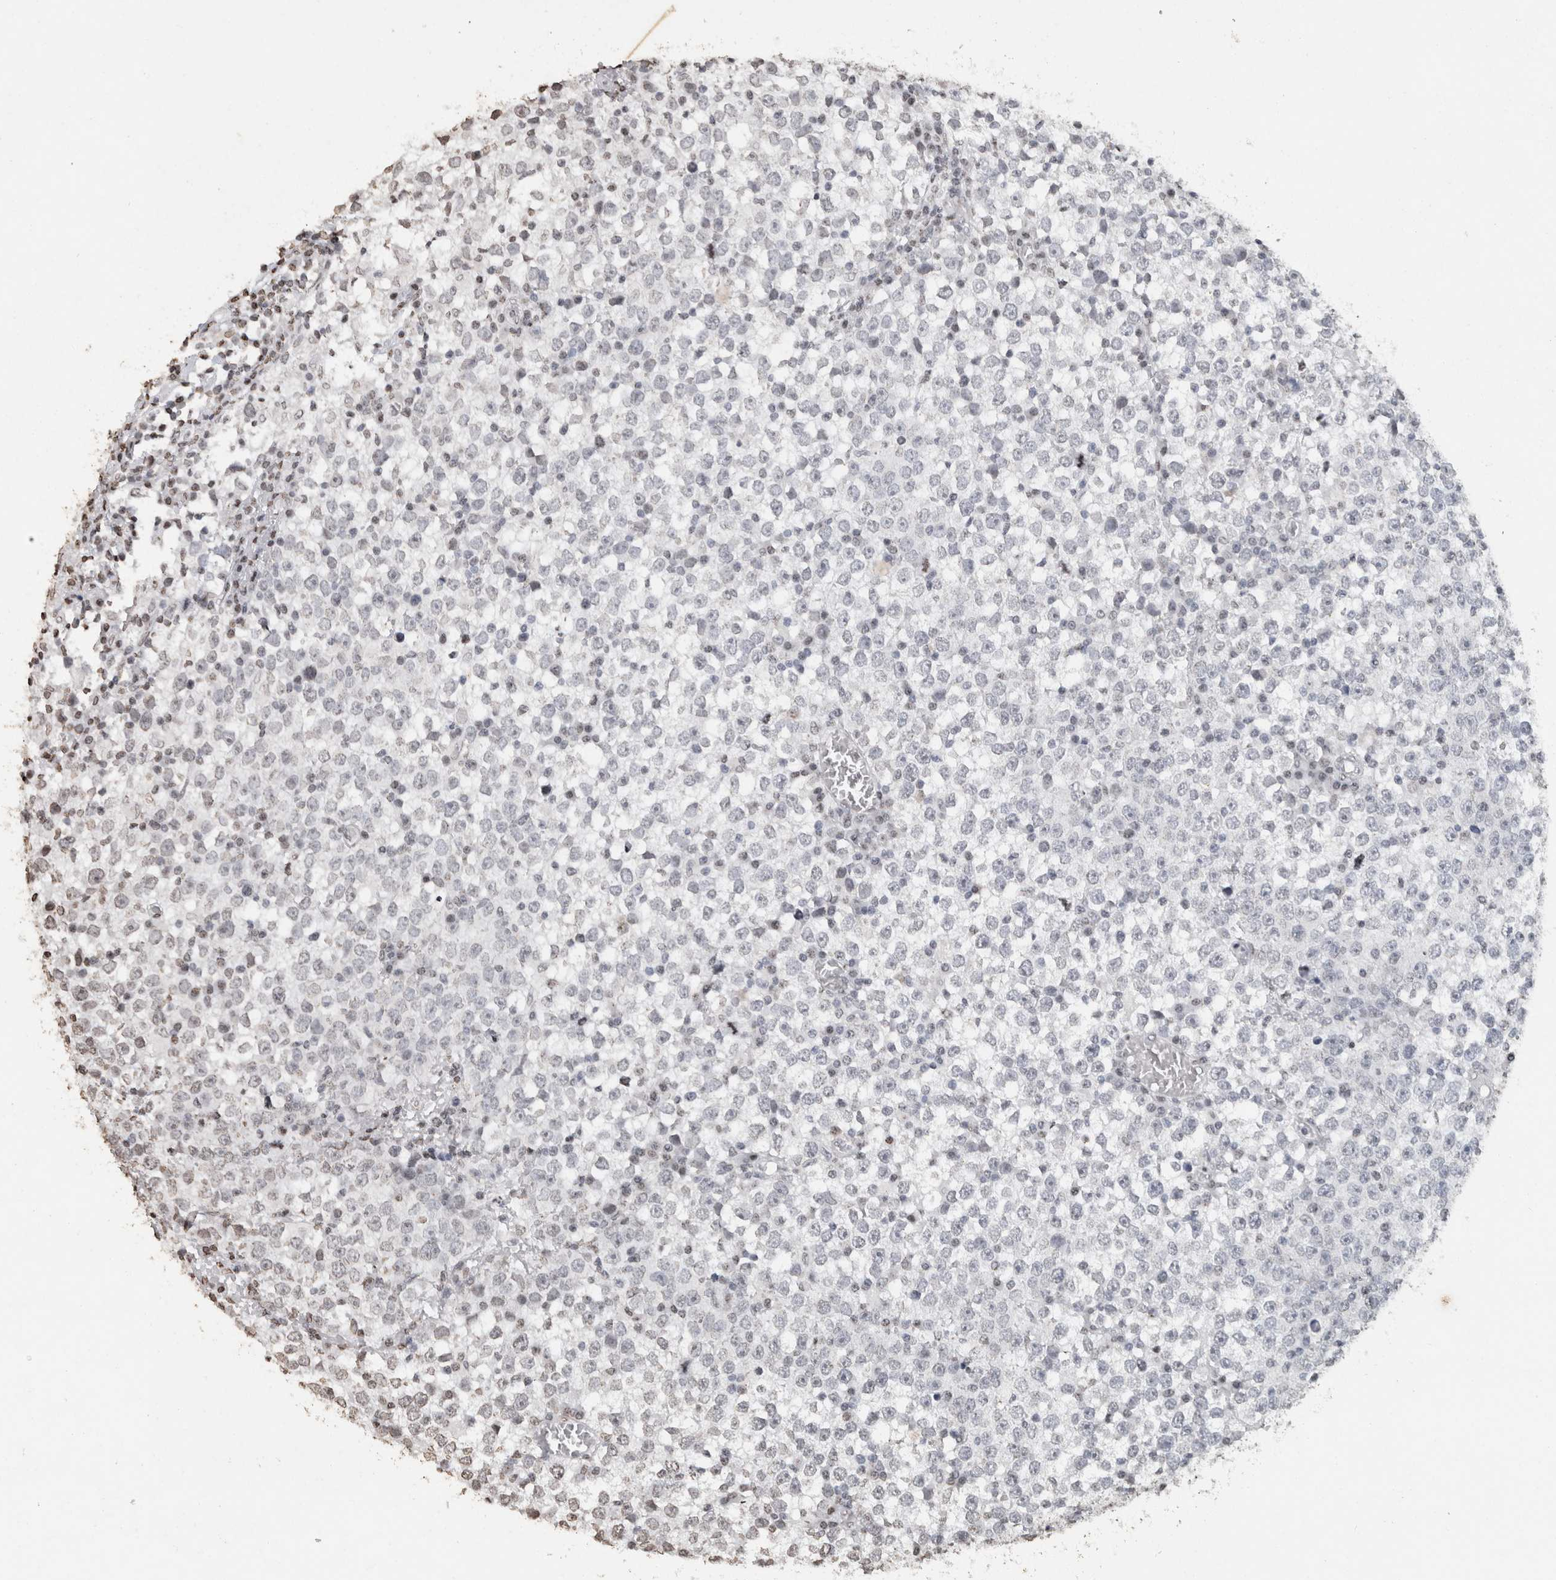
{"staining": {"intensity": "negative", "quantity": "none", "location": "none"}, "tissue": "testis cancer", "cell_type": "Tumor cells", "image_type": "cancer", "snomed": [{"axis": "morphology", "description": "Seminoma, NOS"}, {"axis": "topography", "description": "Testis"}], "caption": "This is an immunohistochemistry image of seminoma (testis). There is no staining in tumor cells.", "gene": "CNTN1", "patient": {"sex": "male", "age": 65}}